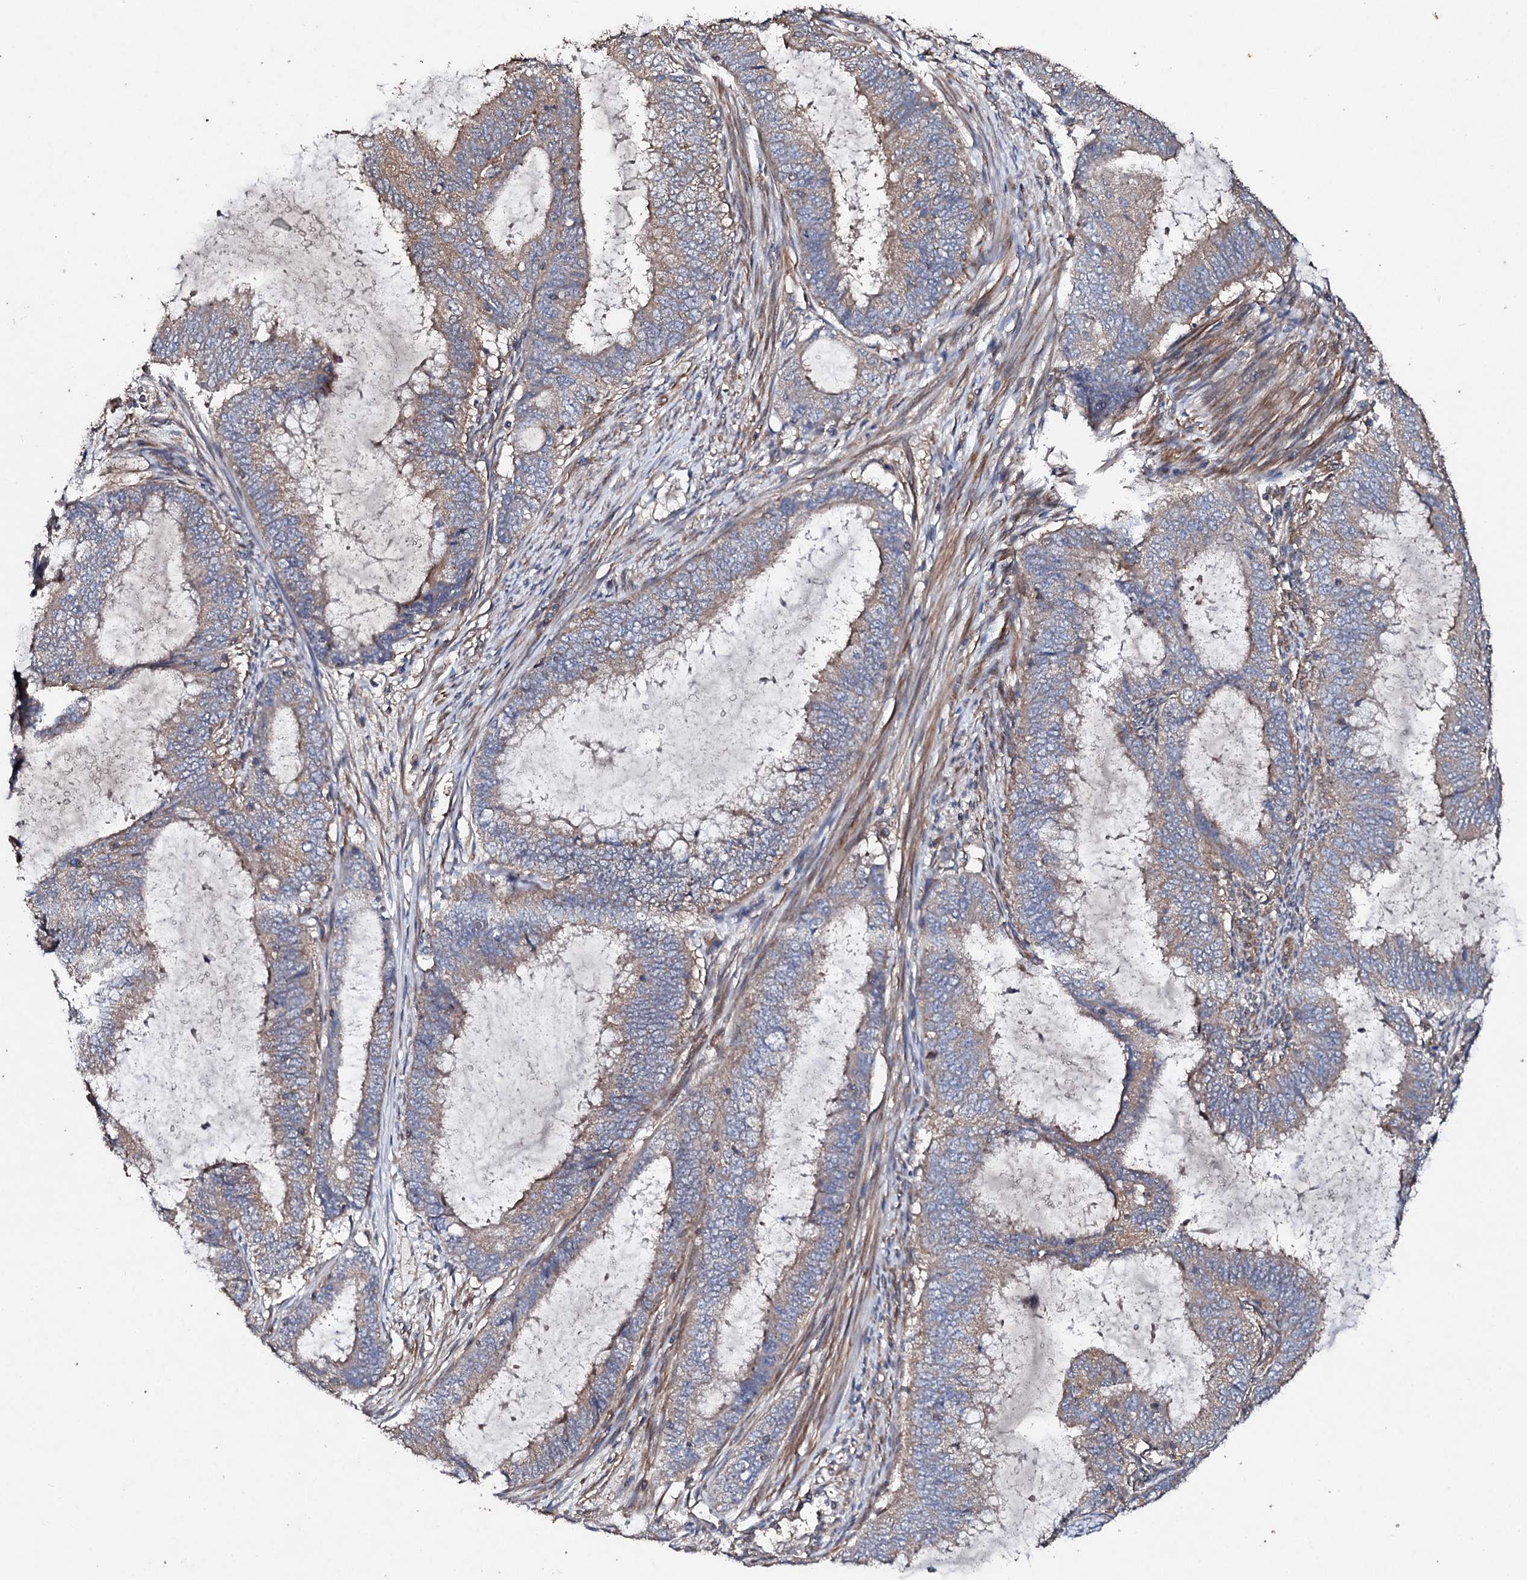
{"staining": {"intensity": "weak", "quantity": ">75%", "location": "cytoplasmic/membranous"}, "tissue": "endometrial cancer", "cell_type": "Tumor cells", "image_type": "cancer", "snomed": [{"axis": "morphology", "description": "Adenocarcinoma, NOS"}, {"axis": "topography", "description": "Endometrium"}], "caption": "Human adenocarcinoma (endometrial) stained with a brown dye reveals weak cytoplasmic/membranous positive expression in about >75% of tumor cells.", "gene": "MOCOS", "patient": {"sex": "female", "age": 51}}